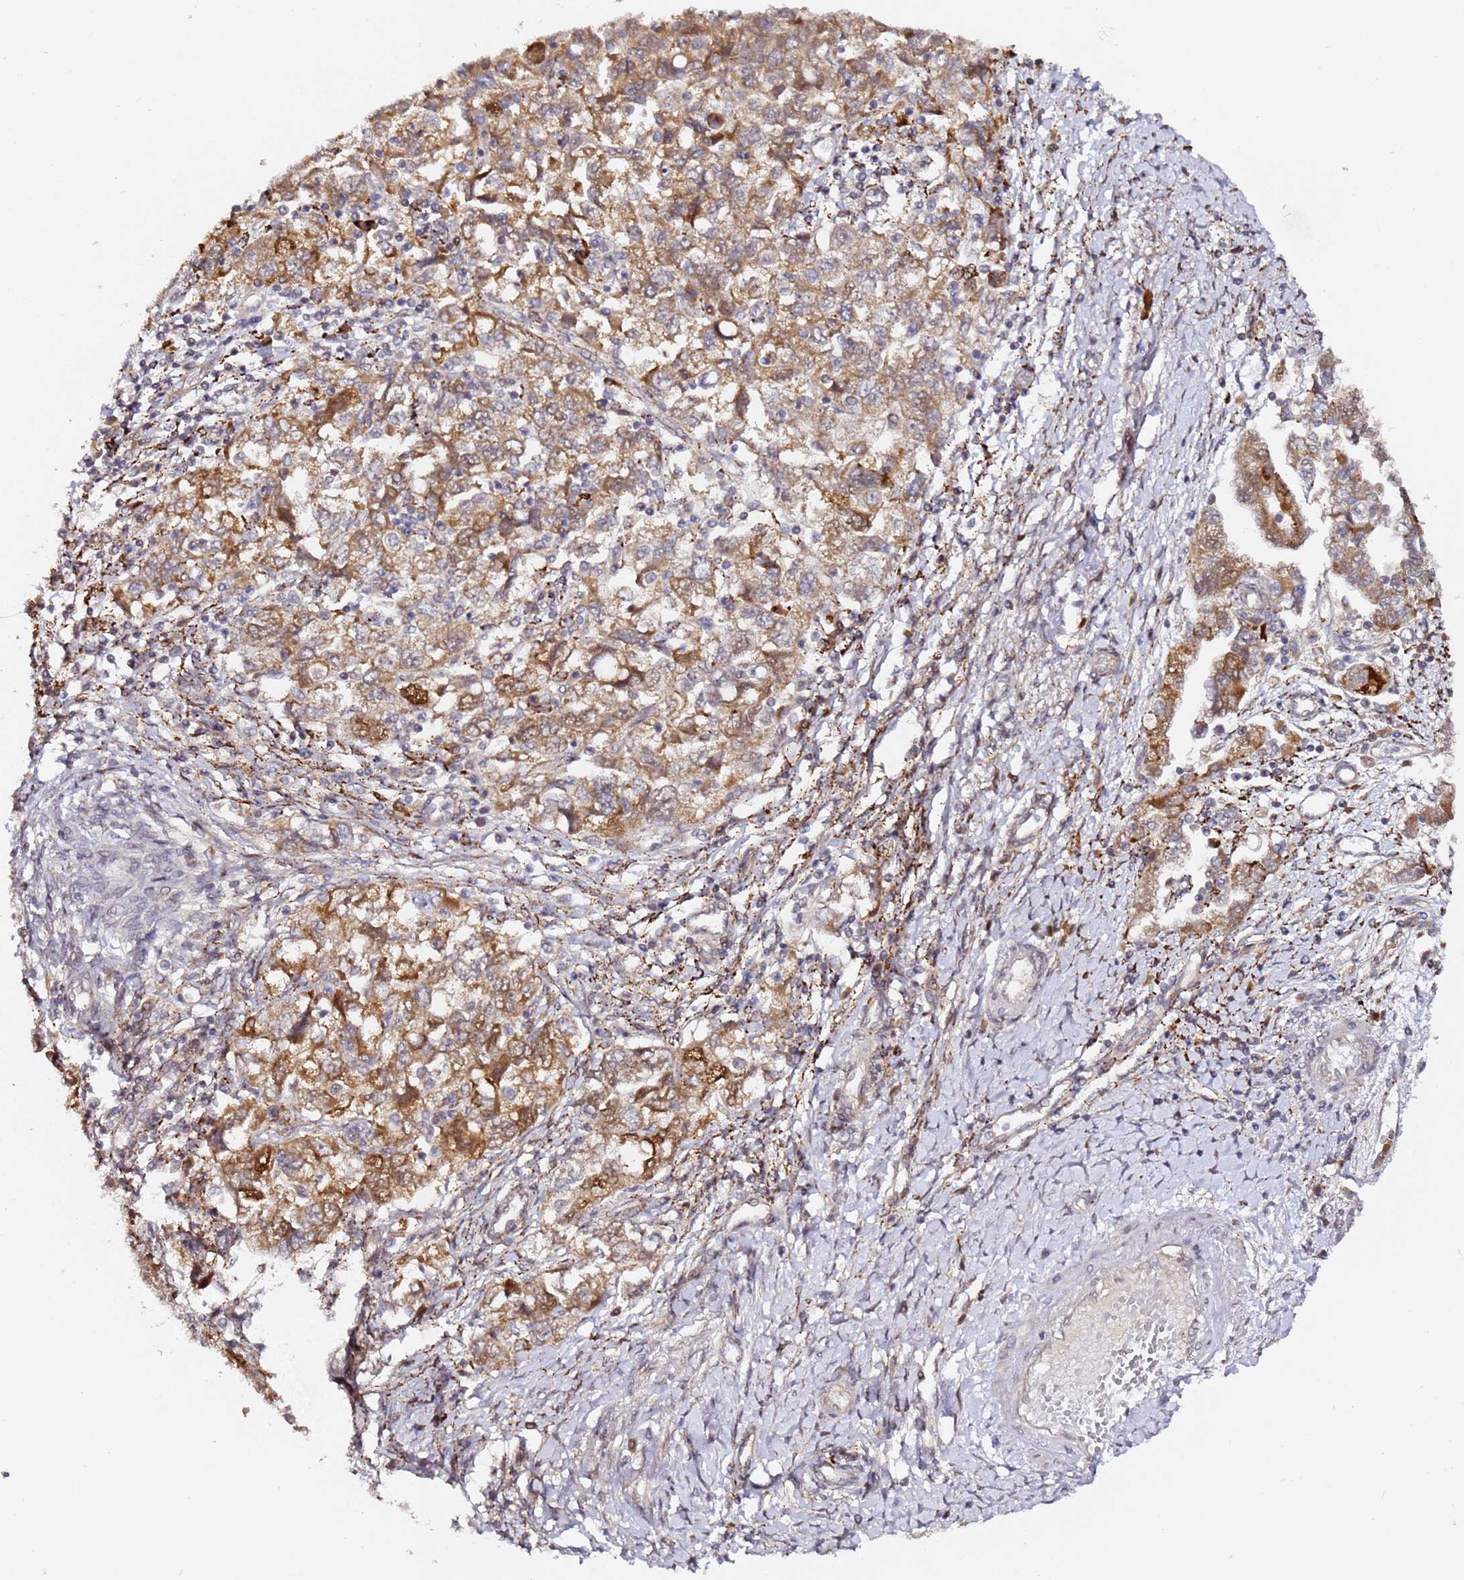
{"staining": {"intensity": "moderate", "quantity": ">75%", "location": "cytoplasmic/membranous"}, "tissue": "ovarian cancer", "cell_type": "Tumor cells", "image_type": "cancer", "snomed": [{"axis": "morphology", "description": "Carcinoma, NOS"}, {"axis": "morphology", "description": "Cystadenocarcinoma, serous, NOS"}, {"axis": "topography", "description": "Ovary"}], "caption": "Human carcinoma (ovarian) stained with a brown dye reveals moderate cytoplasmic/membranous positive staining in about >75% of tumor cells.", "gene": "ALG11", "patient": {"sex": "female", "age": 69}}